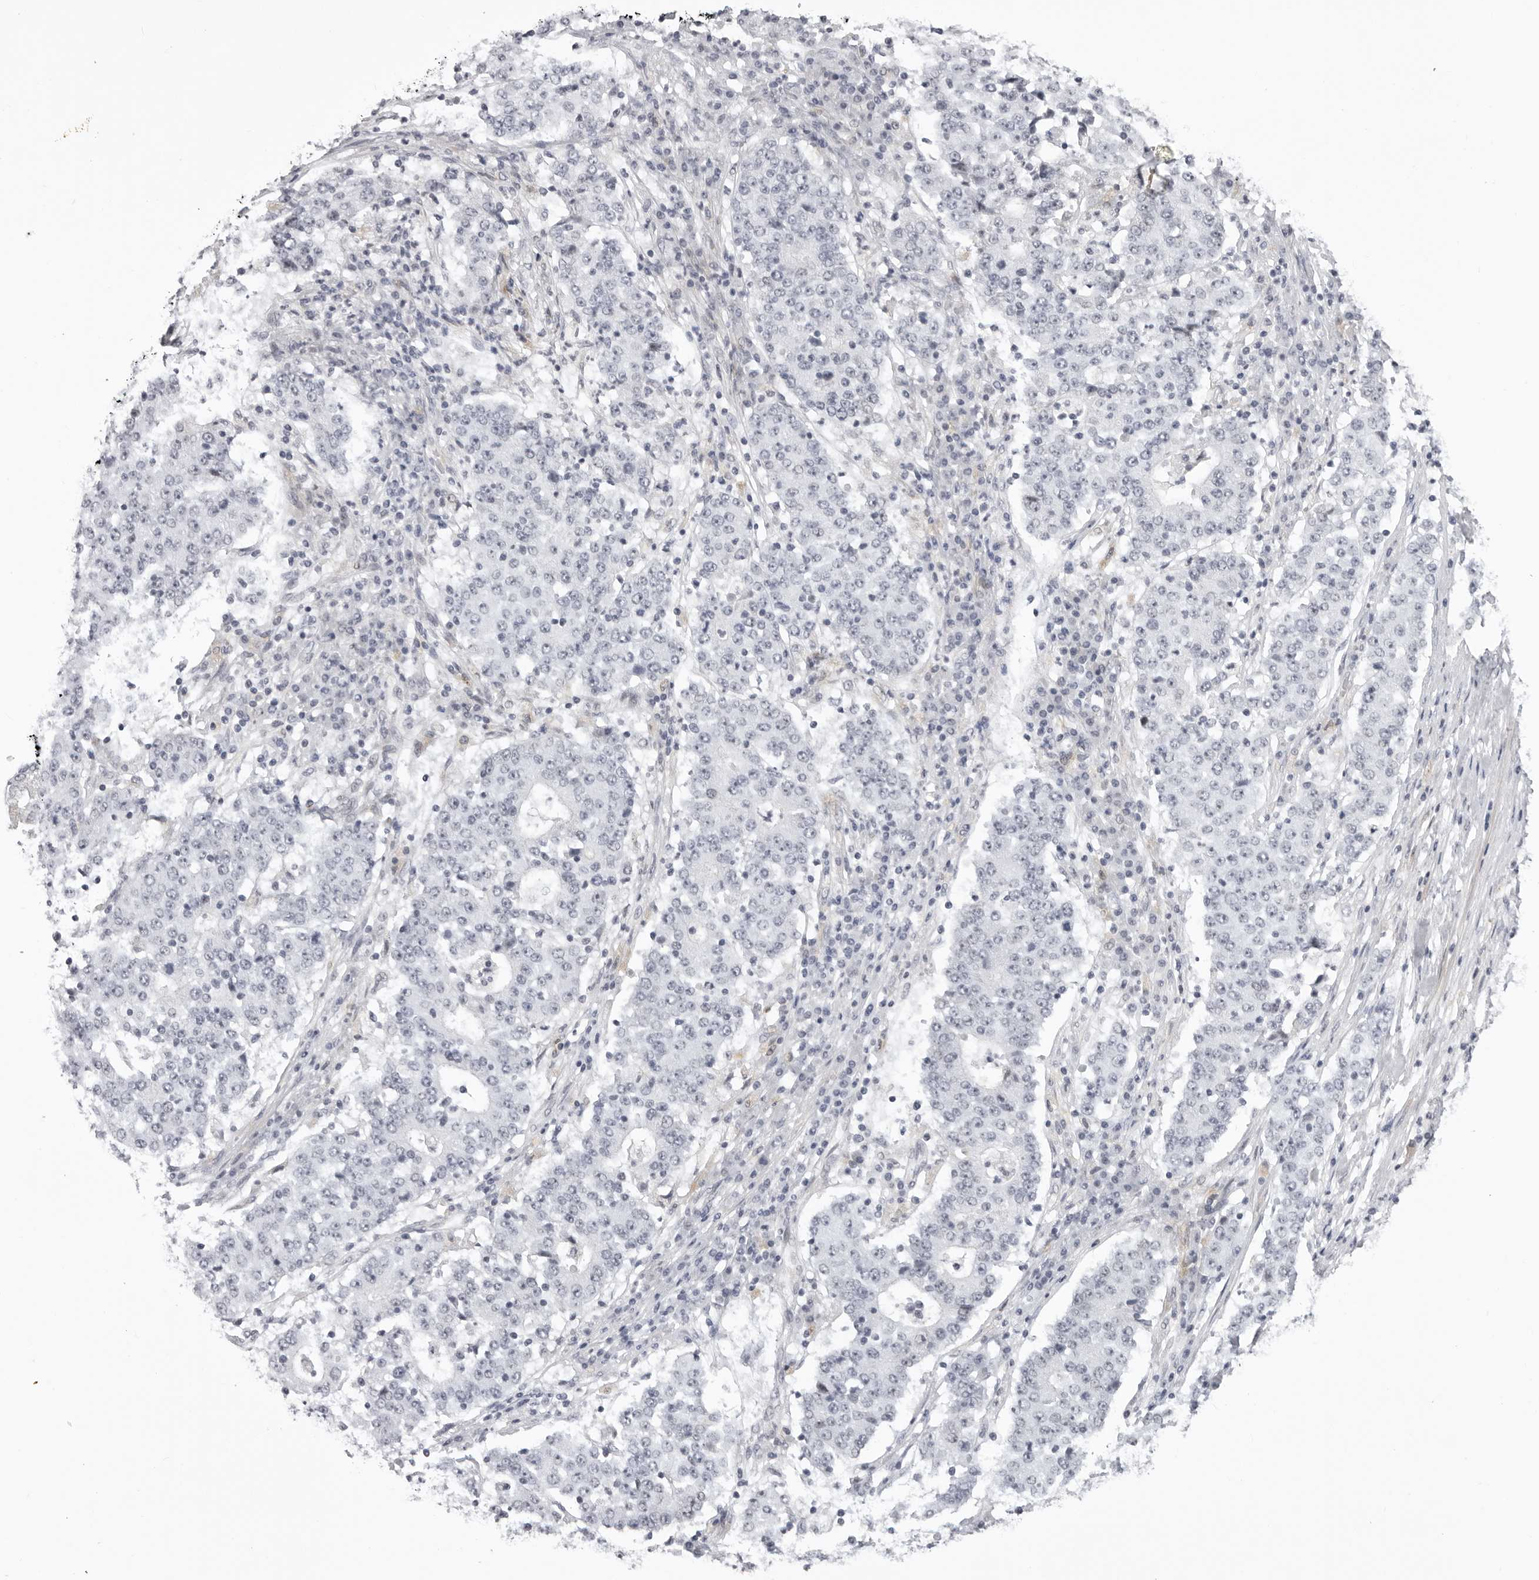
{"staining": {"intensity": "negative", "quantity": "none", "location": "none"}, "tissue": "stomach cancer", "cell_type": "Tumor cells", "image_type": "cancer", "snomed": [{"axis": "morphology", "description": "Adenocarcinoma, NOS"}, {"axis": "topography", "description": "Stomach"}], "caption": "Tumor cells show no significant protein staining in stomach adenocarcinoma.", "gene": "SUGCT", "patient": {"sex": "male", "age": 59}}